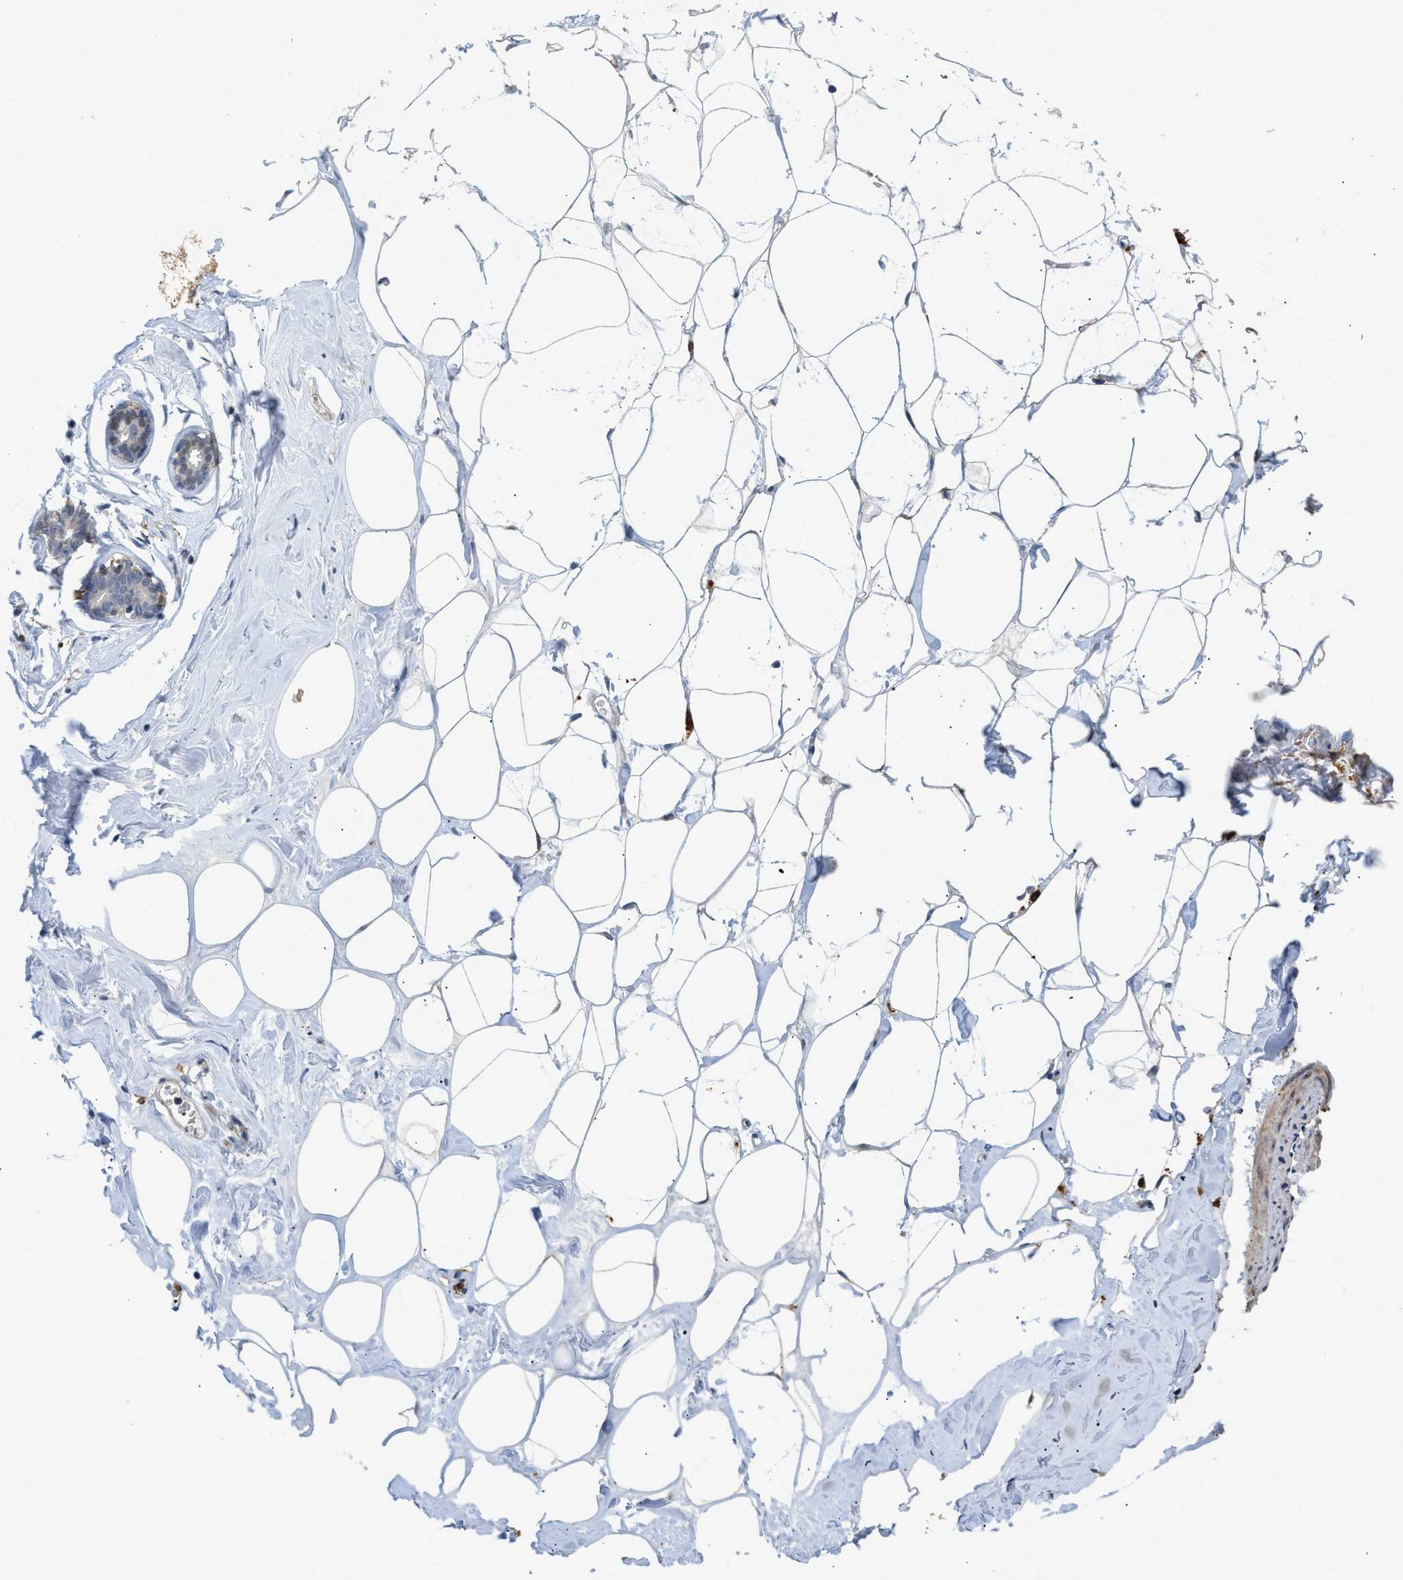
{"staining": {"intensity": "moderate", "quantity": "25%-75%", "location": "cytoplasmic/membranous"}, "tissue": "adipose tissue", "cell_type": "Adipocytes", "image_type": "normal", "snomed": [{"axis": "morphology", "description": "Normal tissue, NOS"}, {"axis": "morphology", "description": "Fibrosis, NOS"}, {"axis": "topography", "description": "Breast"}, {"axis": "topography", "description": "Adipose tissue"}], "caption": "This micrograph exhibits immunohistochemistry staining of unremarkable adipose tissue, with medium moderate cytoplasmic/membranous staining in approximately 25%-75% of adipocytes.", "gene": "RAB31", "patient": {"sex": "female", "age": 39}}